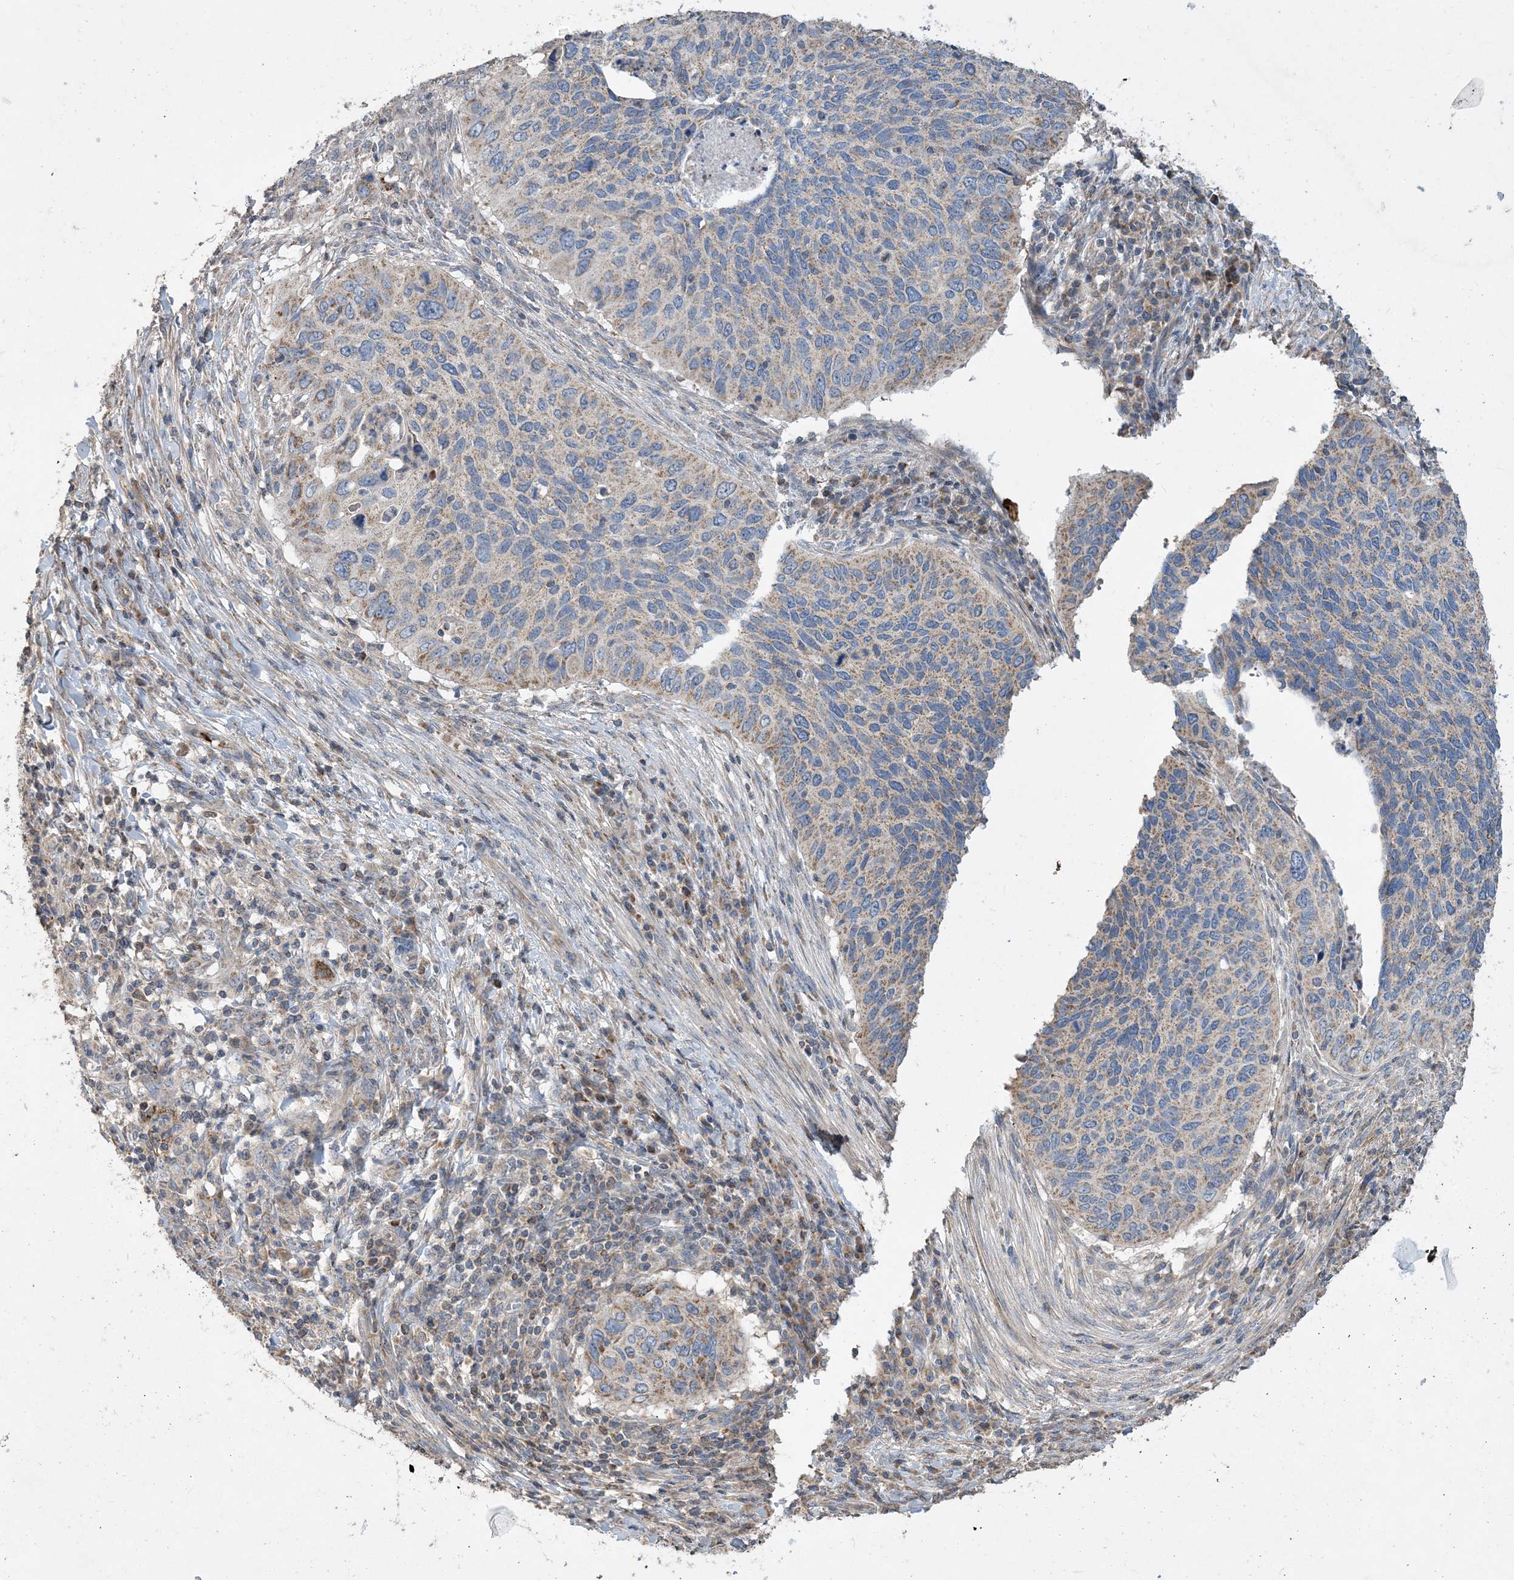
{"staining": {"intensity": "weak", "quantity": "25%-75%", "location": "cytoplasmic/membranous"}, "tissue": "cervical cancer", "cell_type": "Tumor cells", "image_type": "cancer", "snomed": [{"axis": "morphology", "description": "Squamous cell carcinoma, NOS"}, {"axis": "topography", "description": "Cervix"}], "caption": "A histopathology image of cervical cancer (squamous cell carcinoma) stained for a protein exhibits weak cytoplasmic/membranous brown staining in tumor cells.", "gene": "ECHDC1", "patient": {"sex": "female", "age": 38}}